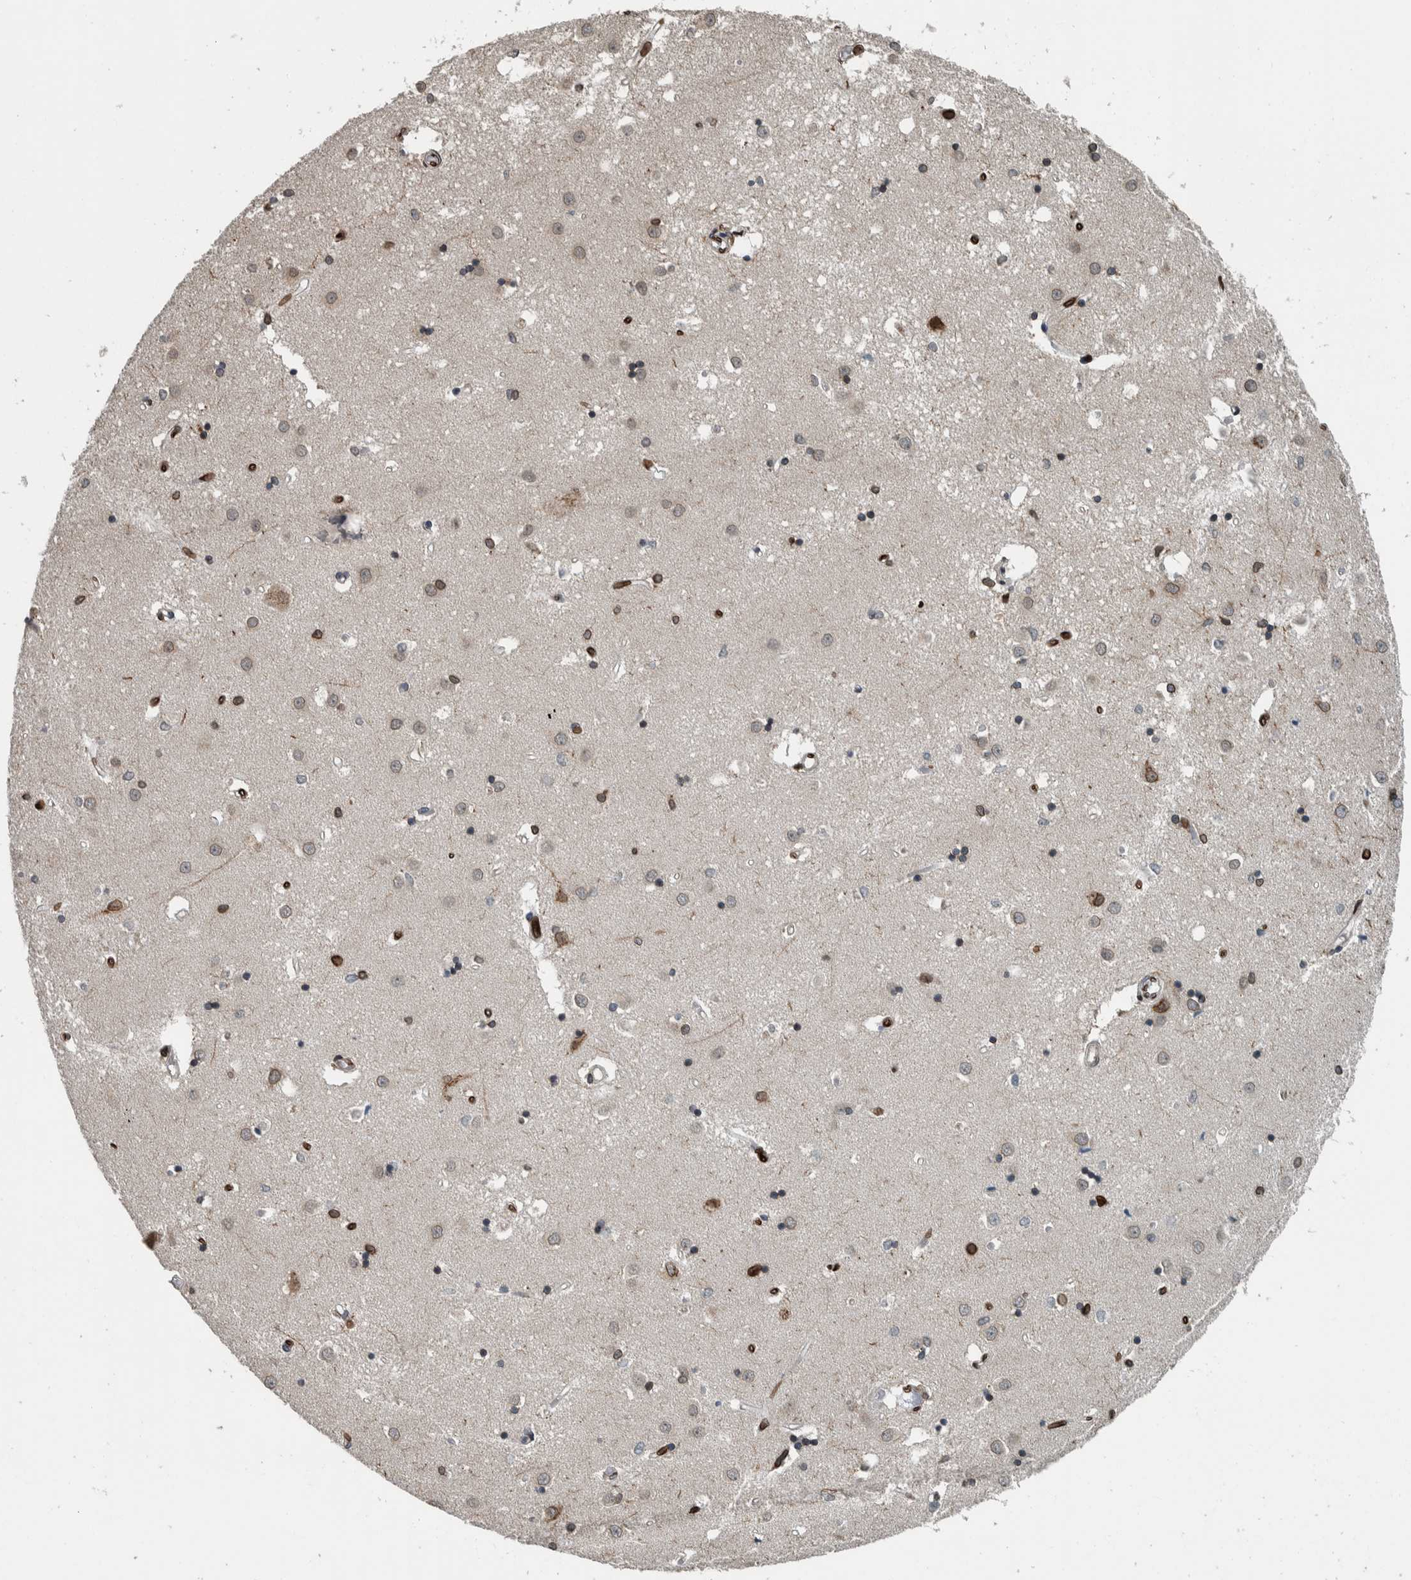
{"staining": {"intensity": "strong", "quantity": "25%-75%", "location": "cytoplasmic/membranous,nuclear"}, "tissue": "caudate", "cell_type": "Glial cells", "image_type": "normal", "snomed": [{"axis": "morphology", "description": "Normal tissue, NOS"}, {"axis": "topography", "description": "Lateral ventricle wall"}], "caption": "Caudate stained with immunohistochemistry (IHC) reveals strong cytoplasmic/membranous,nuclear expression in about 25%-75% of glial cells. Using DAB (3,3'-diaminobenzidine) (brown) and hematoxylin (blue) stains, captured at high magnification using brightfield microscopy.", "gene": "FAM135B", "patient": {"sex": "male", "age": 45}}